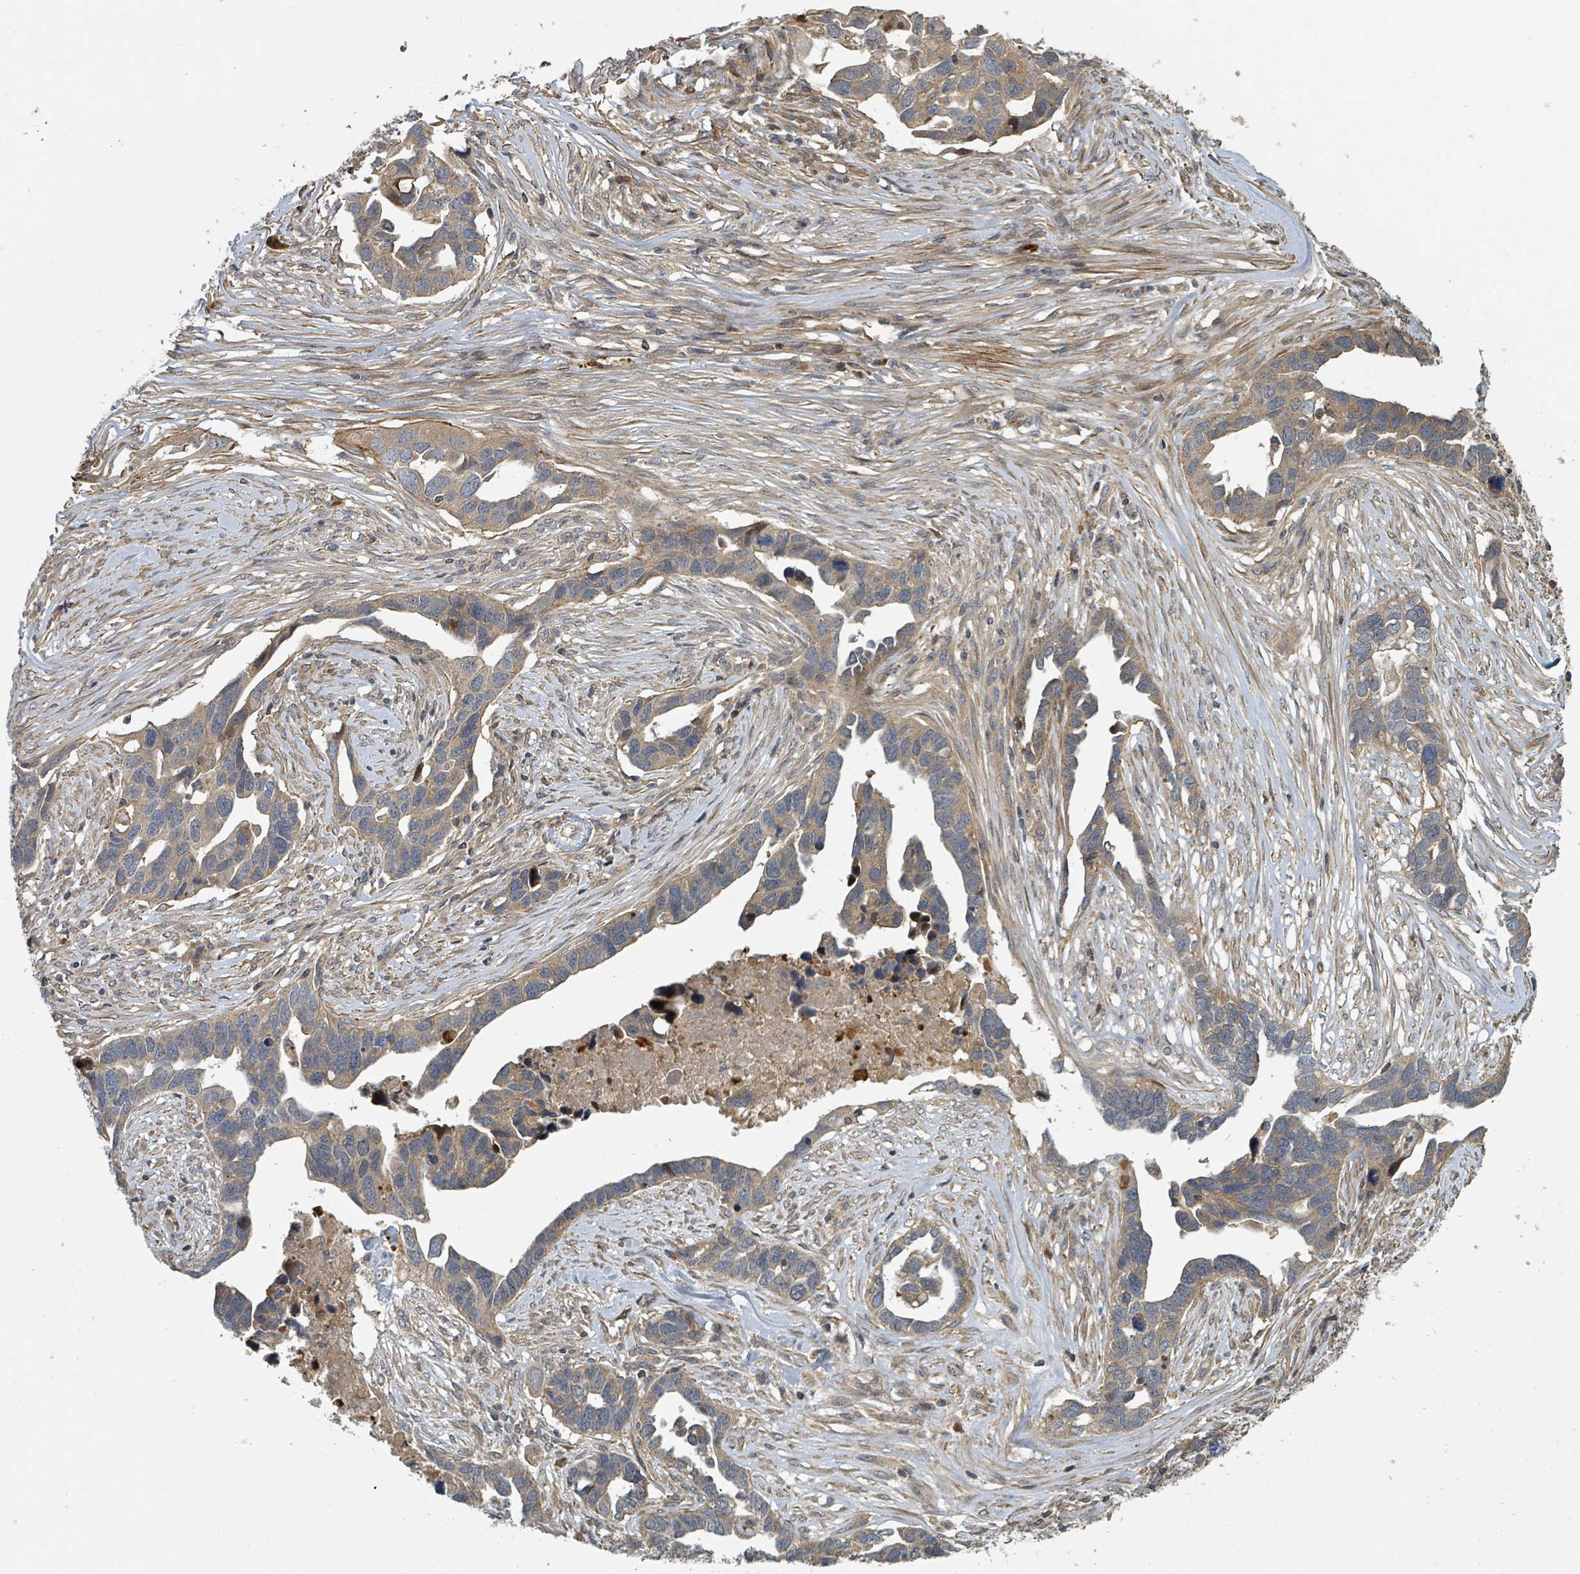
{"staining": {"intensity": "weak", "quantity": ">75%", "location": "cytoplasmic/membranous"}, "tissue": "ovarian cancer", "cell_type": "Tumor cells", "image_type": "cancer", "snomed": [{"axis": "morphology", "description": "Cystadenocarcinoma, serous, NOS"}, {"axis": "topography", "description": "Ovary"}], "caption": "Immunohistochemical staining of human ovarian cancer (serous cystadenocarcinoma) shows low levels of weak cytoplasmic/membranous staining in about >75% of tumor cells.", "gene": "DPM1", "patient": {"sex": "female", "age": 54}}